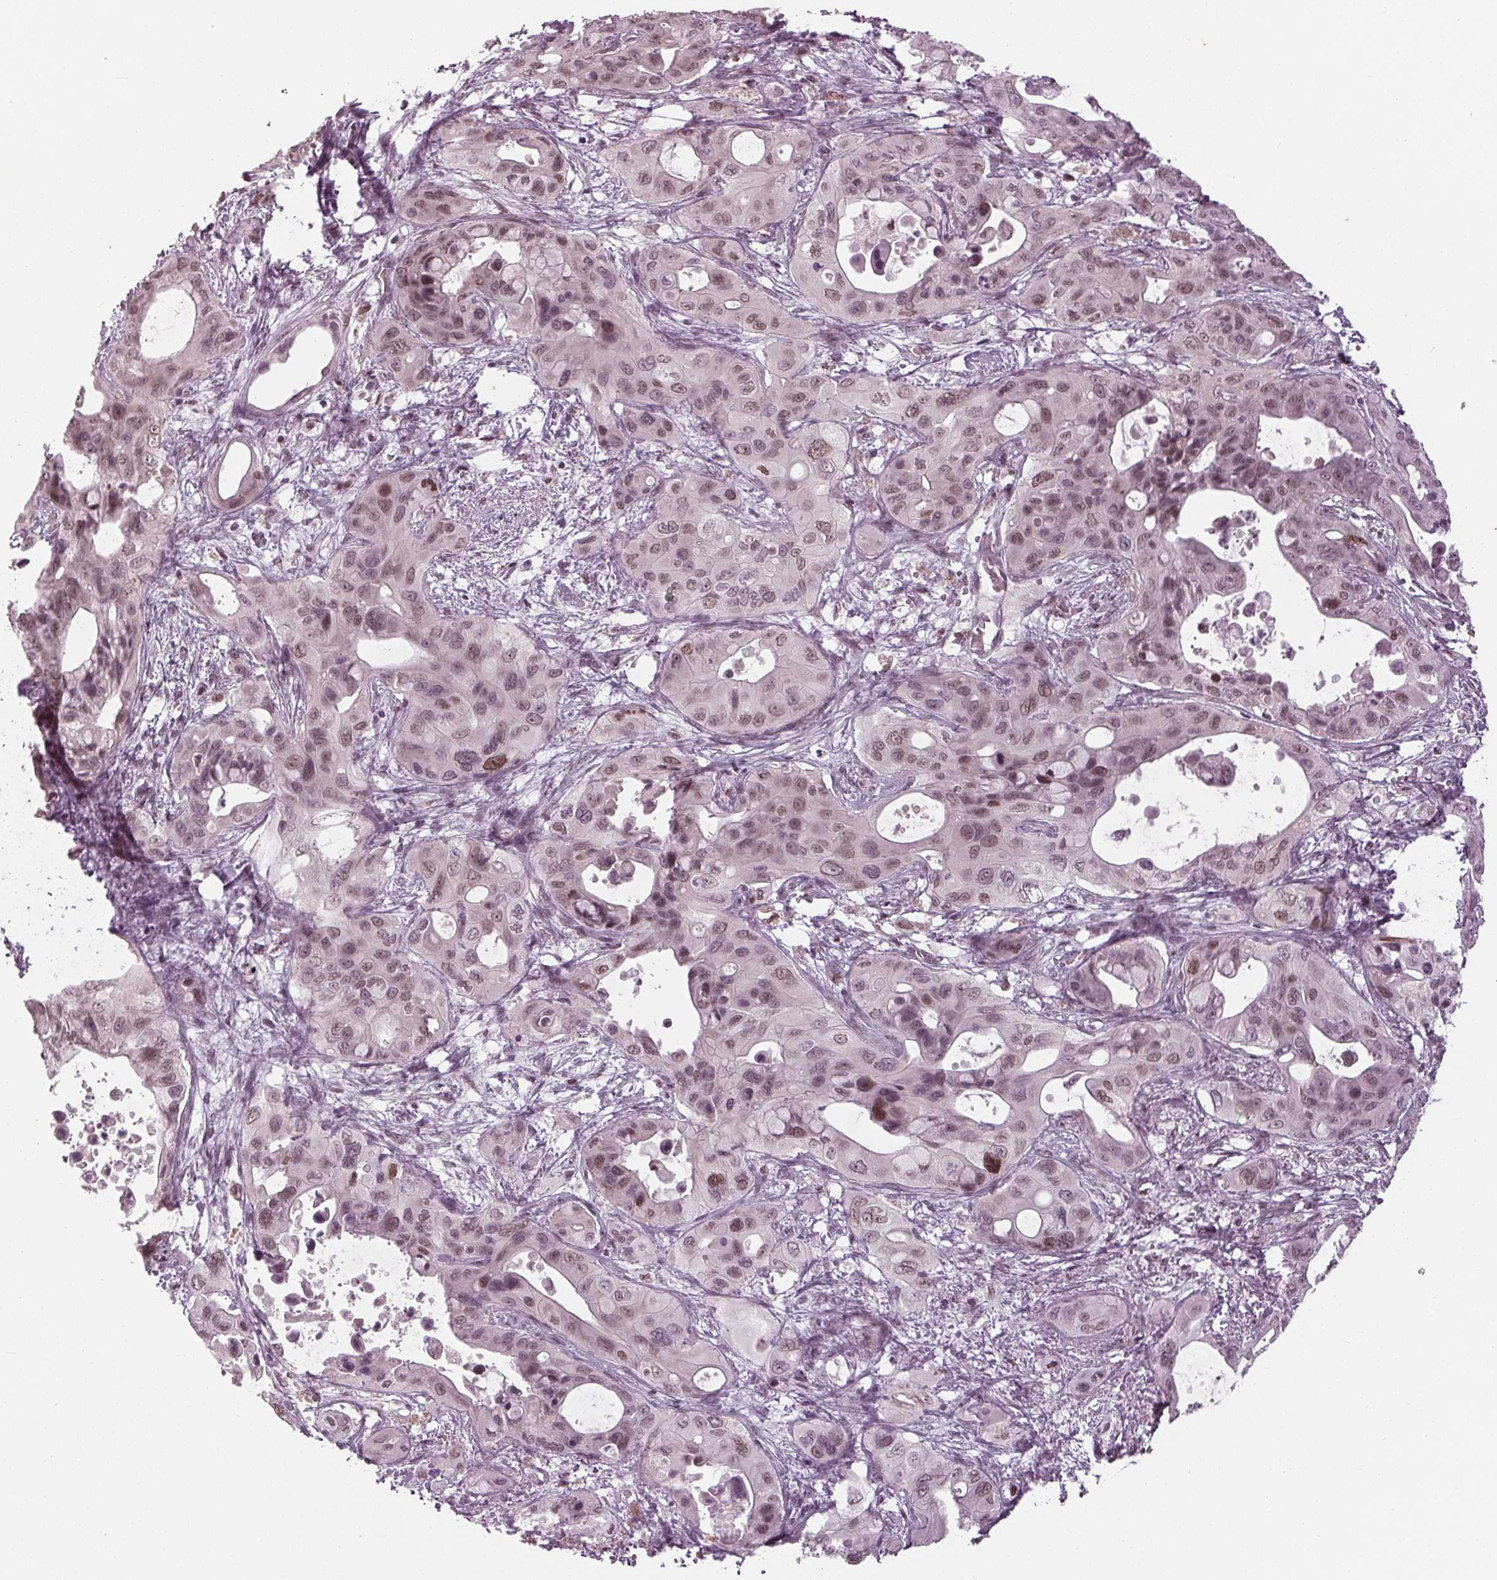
{"staining": {"intensity": "weak", "quantity": ">75%", "location": "nuclear"}, "tissue": "pancreatic cancer", "cell_type": "Tumor cells", "image_type": "cancer", "snomed": [{"axis": "morphology", "description": "Adenocarcinoma, NOS"}, {"axis": "topography", "description": "Pancreas"}], "caption": "Protein expression analysis of human pancreatic cancer (adenocarcinoma) reveals weak nuclear expression in about >75% of tumor cells. (Stains: DAB in brown, nuclei in blue, Microscopy: brightfield microscopy at high magnification).", "gene": "DNMT3L", "patient": {"sex": "male", "age": 71}}